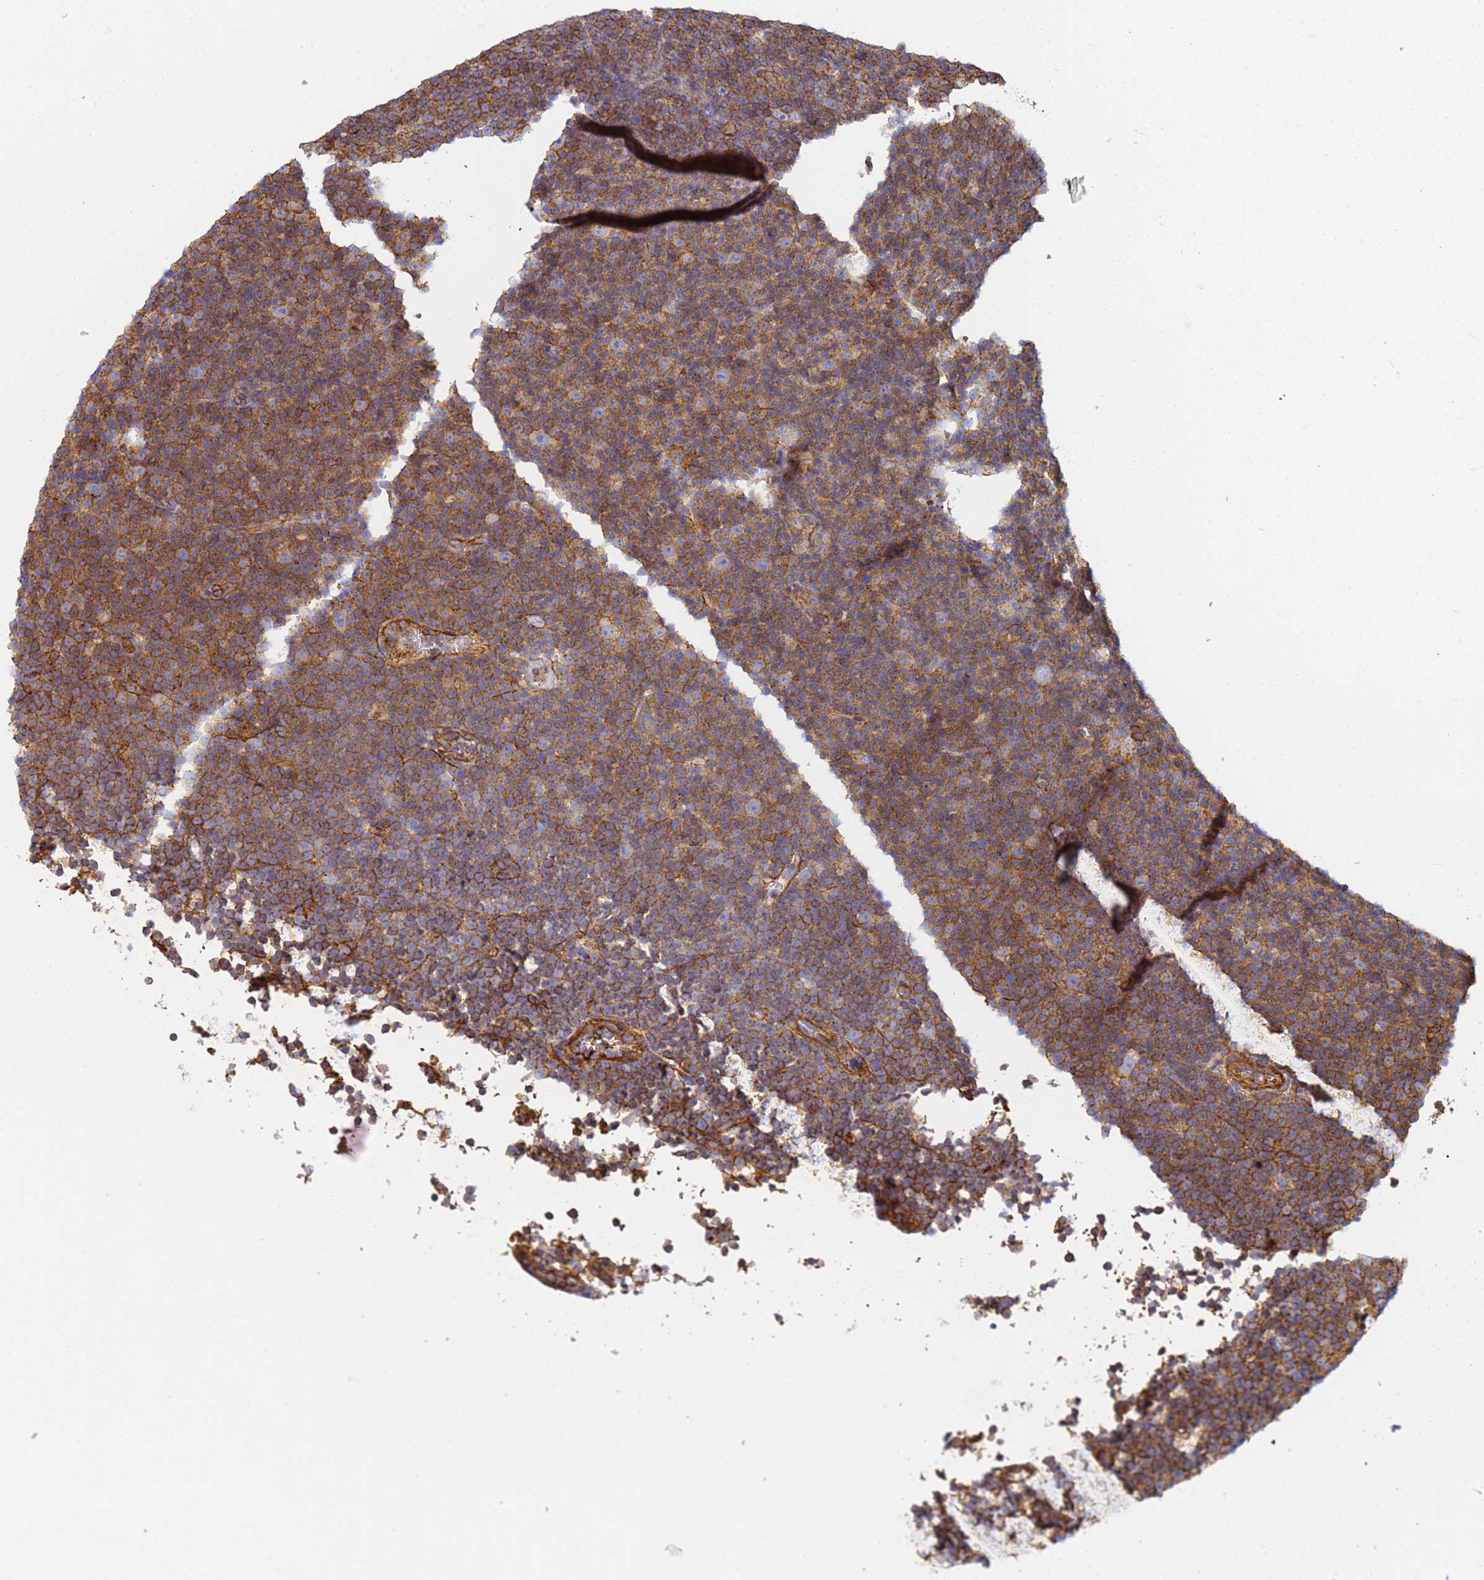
{"staining": {"intensity": "moderate", "quantity": ">75%", "location": "cytoplasmic/membranous"}, "tissue": "lymphoma", "cell_type": "Tumor cells", "image_type": "cancer", "snomed": [{"axis": "morphology", "description": "Malignant lymphoma, non-Hodgkin's type, Low grade"}, {"axis": "topography", "description": "Lymph node"}], "caption": "Human lymphoma stained with a brown dye demonstrates moderate cytoplasmic/membranous positive positivity in about >75% of tumor cells.", "gene": "TPM1", "patient": {"sex": "female", "age": 67}}